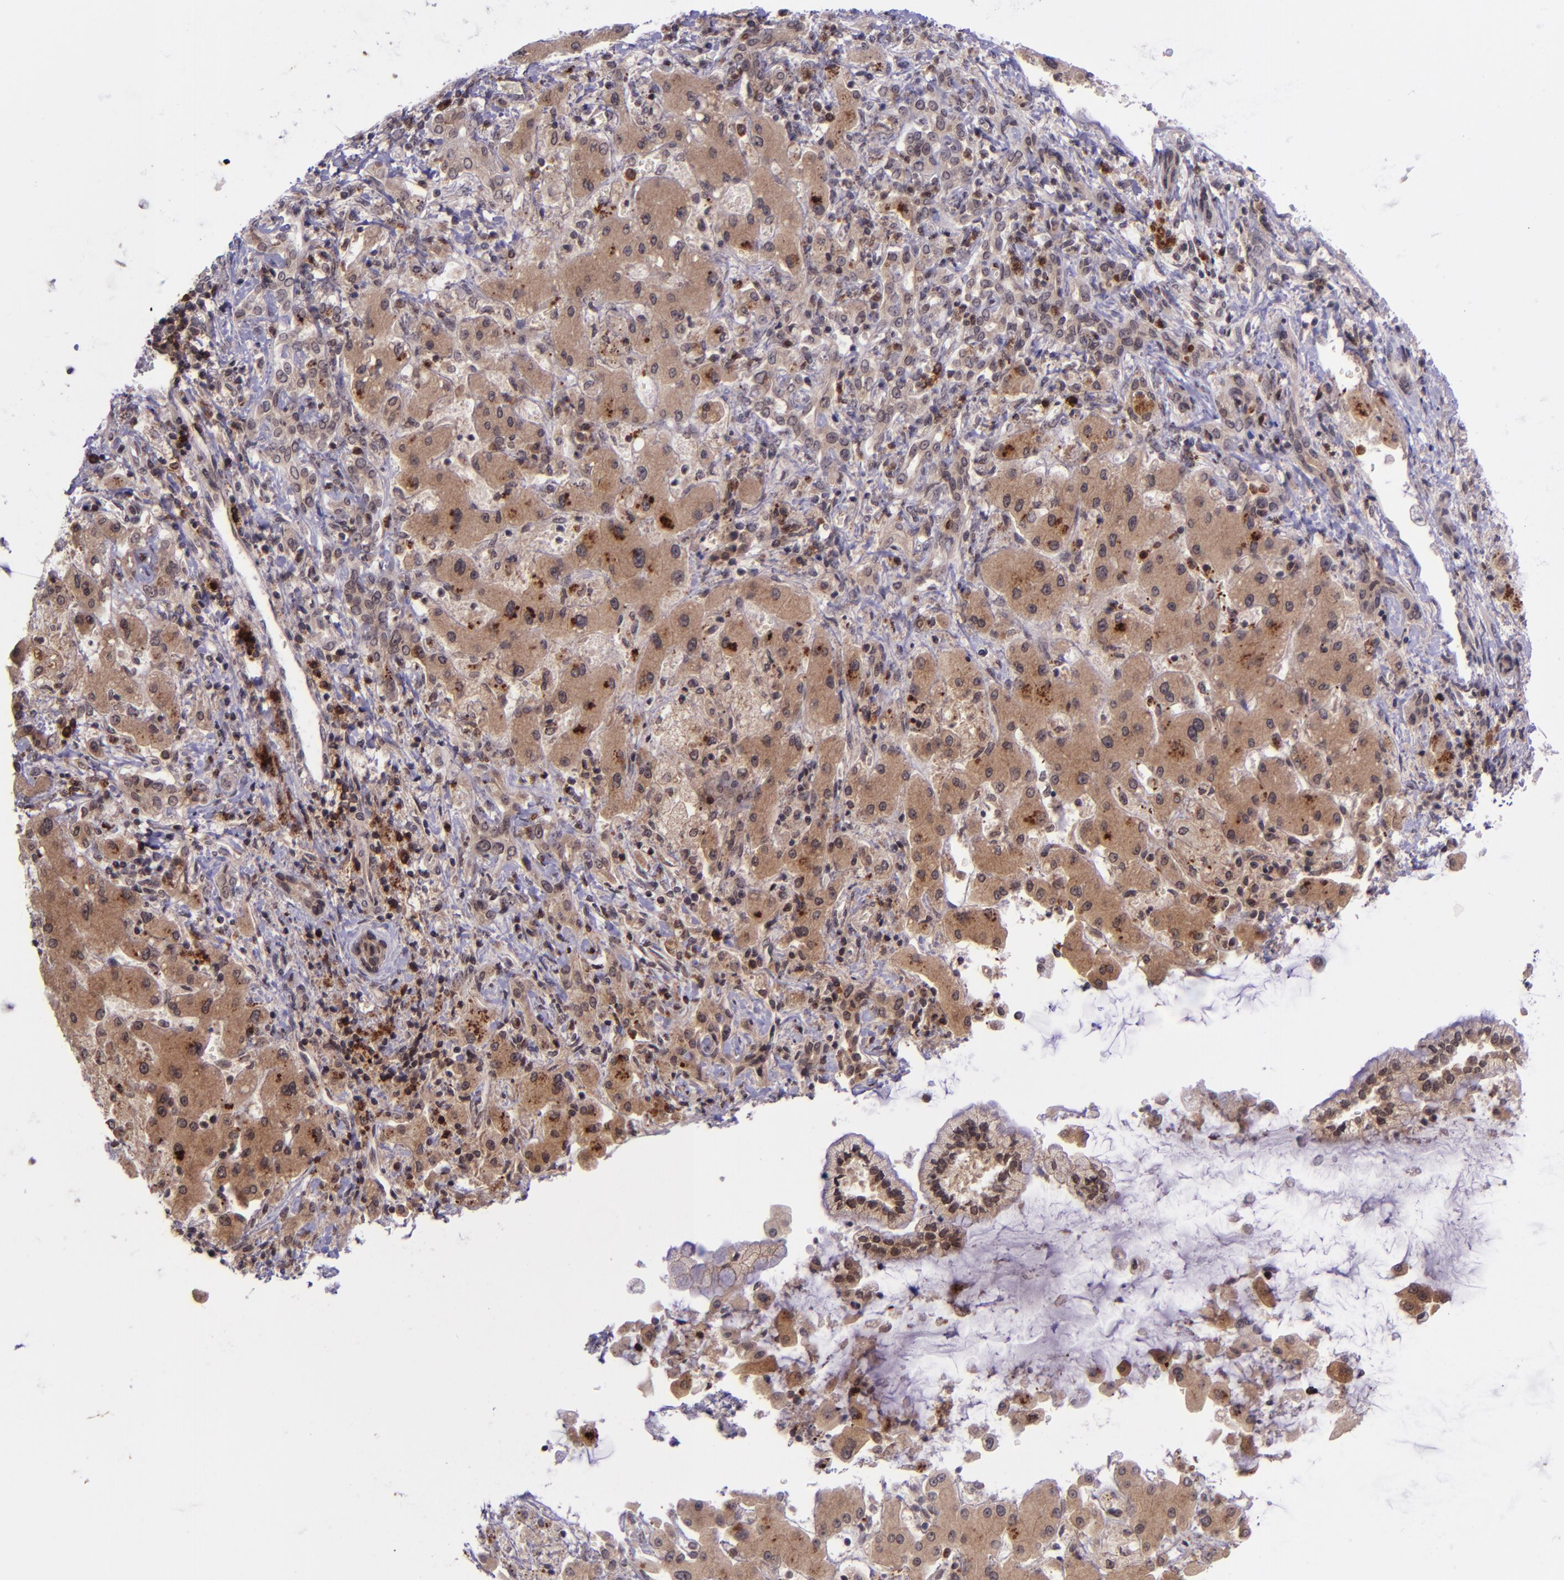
{"staining": {"intensity": "moderate", "quantity": ">75%", "location": "cytoplasmic/membranous"}, "tissue": "liver cancer", "cell_type": "Tumor cells", "image_type": "cancer", "snomed": [{"axis": "morphology", "description": "Cholangiocarcinoma"}, {"axis": "topography", "description": "Liver"}], "caption": "Liver cholangiocarcinoma stained with DAB (3,3'-diaminobenzidine) immunohistochemistry (IHC) demonstrates medium levels of moderate cytoplasmic/membranous positivity in about >75% of tumor cells. (DAB = brown stain, brightfield microscopy at high magnification).", "gene": "SELL", "patient": {"sex": "male", "age": 50}}